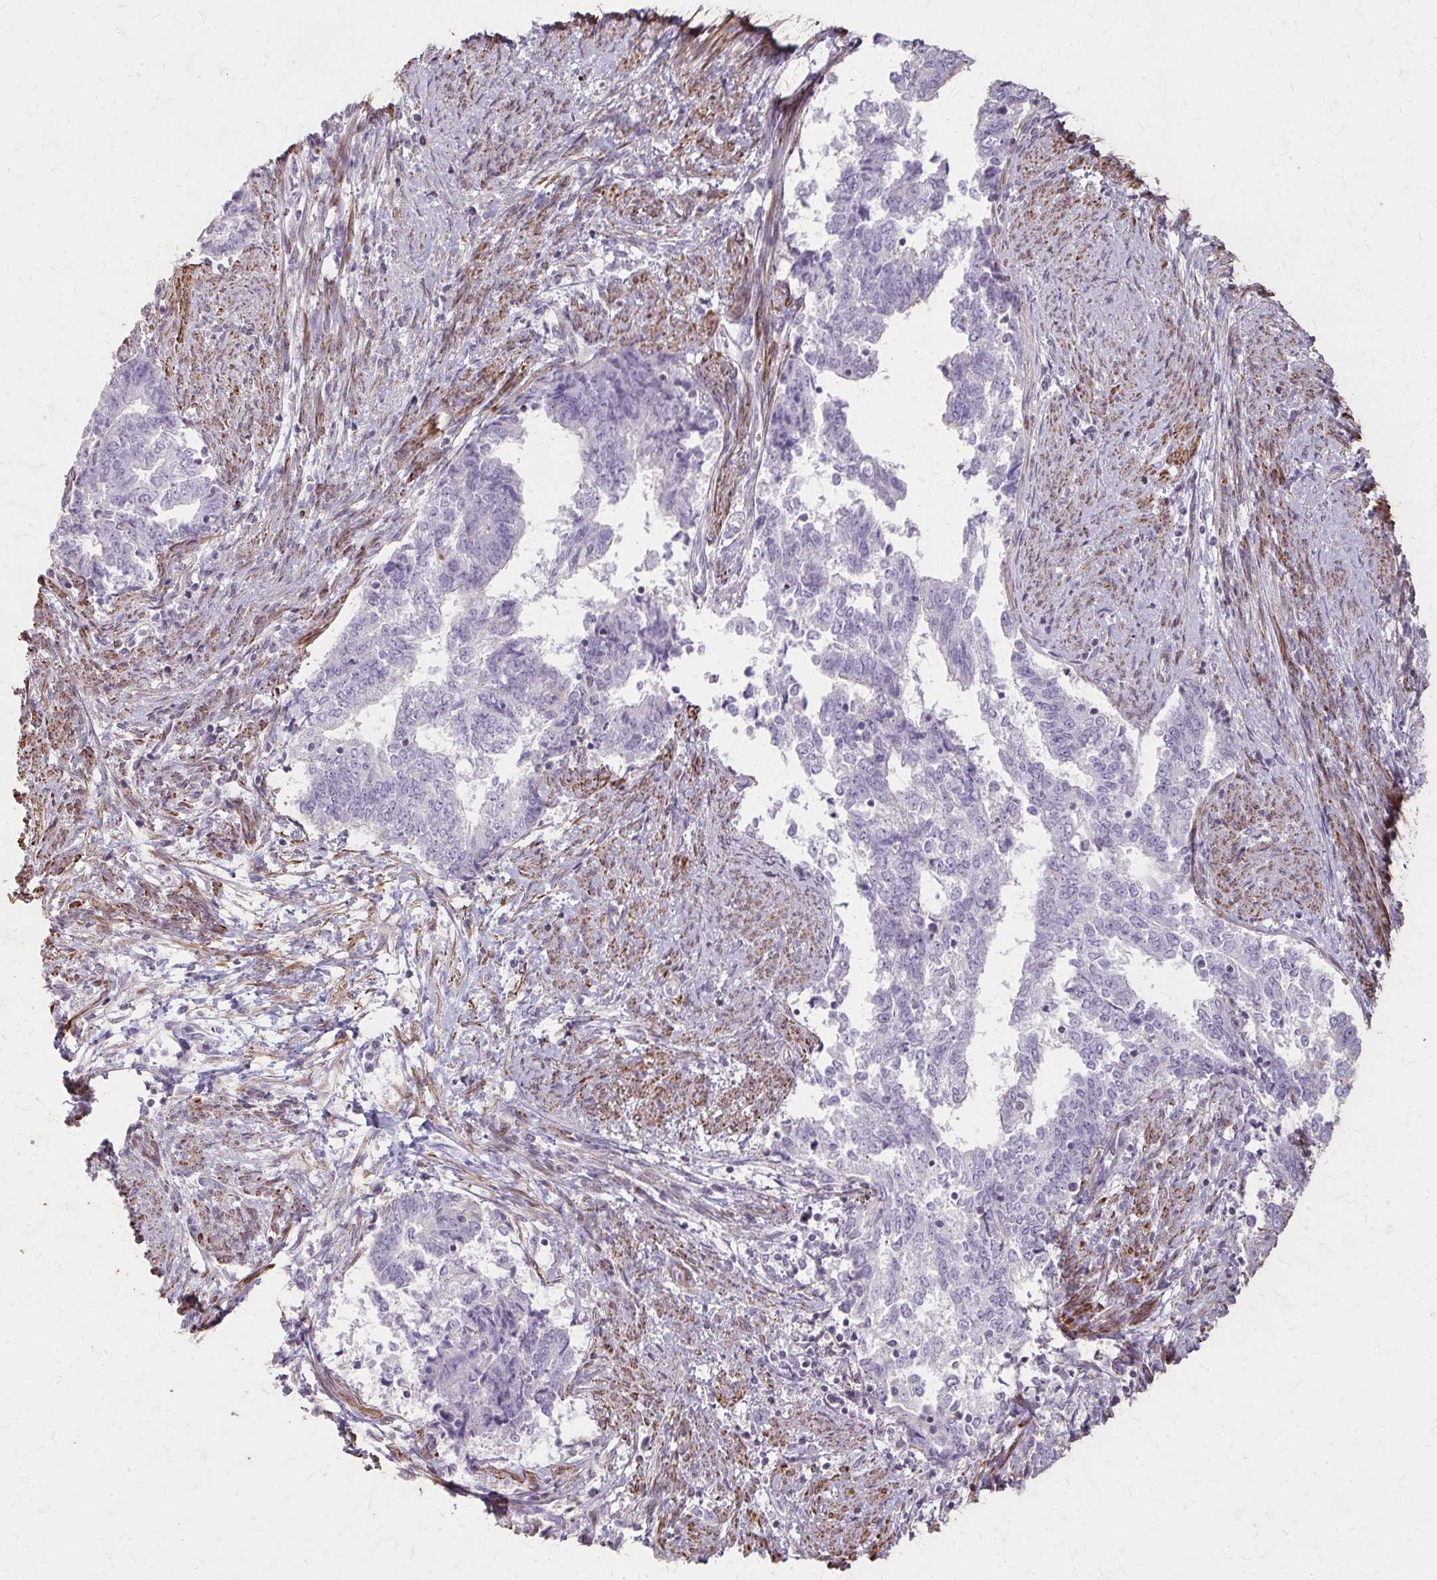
{"staining": {"intensity": "negative", "quantity": "none", "location": "none"}, "tissue": "endometrial cancer", "cell_type": "Tumor cells", "image_type": "cancer", "snomed": [{"axis": "morphology", "description": "Adenocarcinoma, NOS"}, {"axis": "topography", "description": "Endometrium"}], "caption": "Photomicrograph shows no significant protein staining in tumor cells of endometrial adenocarcinoma.", "gene": "TENM4", "patient": {"sex": "female", "age": 65}}